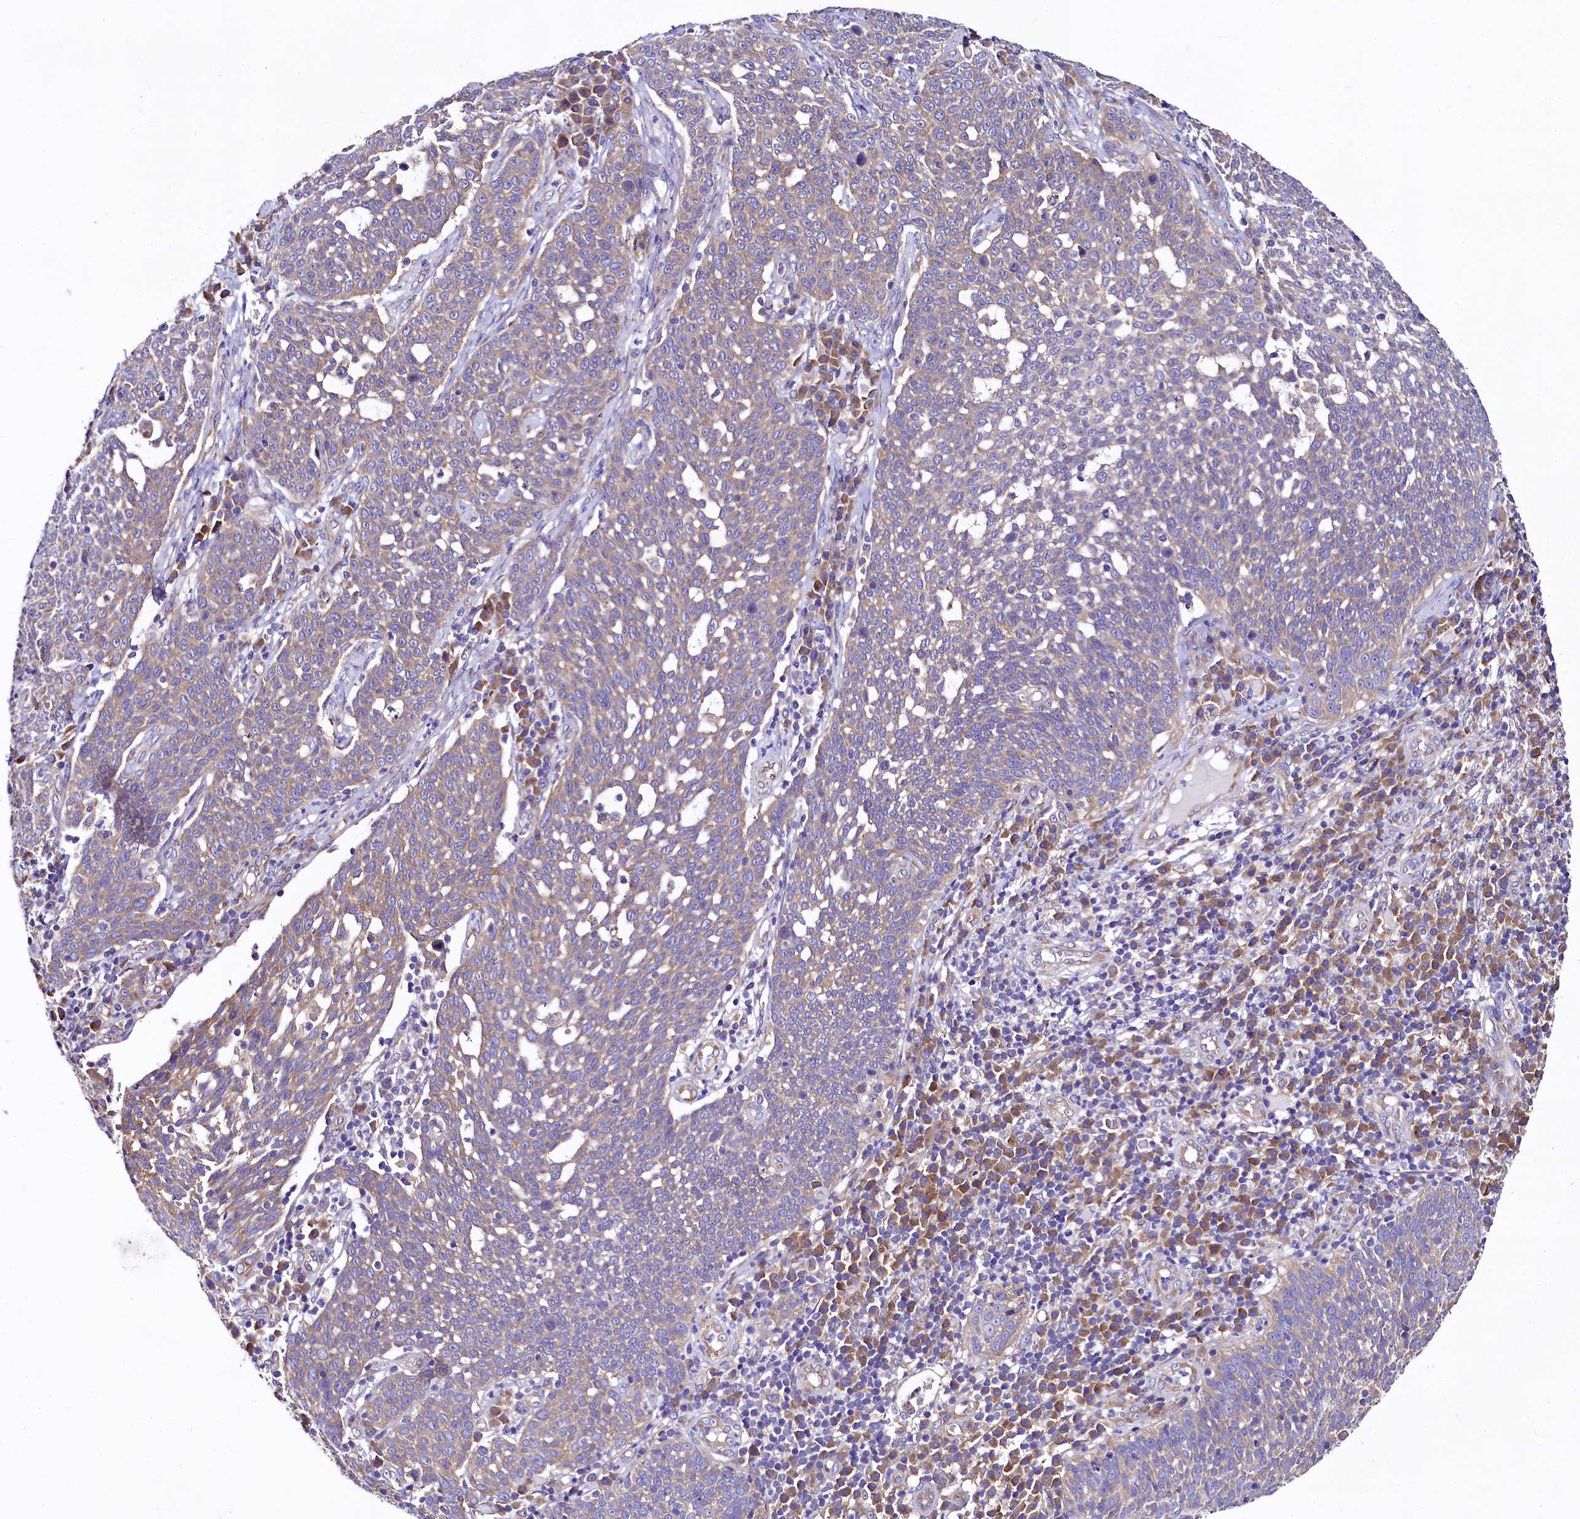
{"staining": {"intensity": "weak", "quantity": "25%-75%", "location": "cytoplasmic/membranous"}, "tissue": "cervical cancer", "cell_type": "Tumor cells", "image_type": "cancer", "snomed": [{"axis": "morphology", "description": "Squamous cell carcinoma, NOS"}, {"axis": "topography", "description": "Cervix"}], "caption": "Brown immunohistochemical staining in cervical cancer (squamous cell carcinoma) exhibits weak cytoplasmic/membranous positivity in approximately 25%-75% of tumor cells. The protein of interest is shown in brown color, while the nuclei are stained blue.", "gene": "QARS1", "patient": {"sex": "female", "age": 34}}